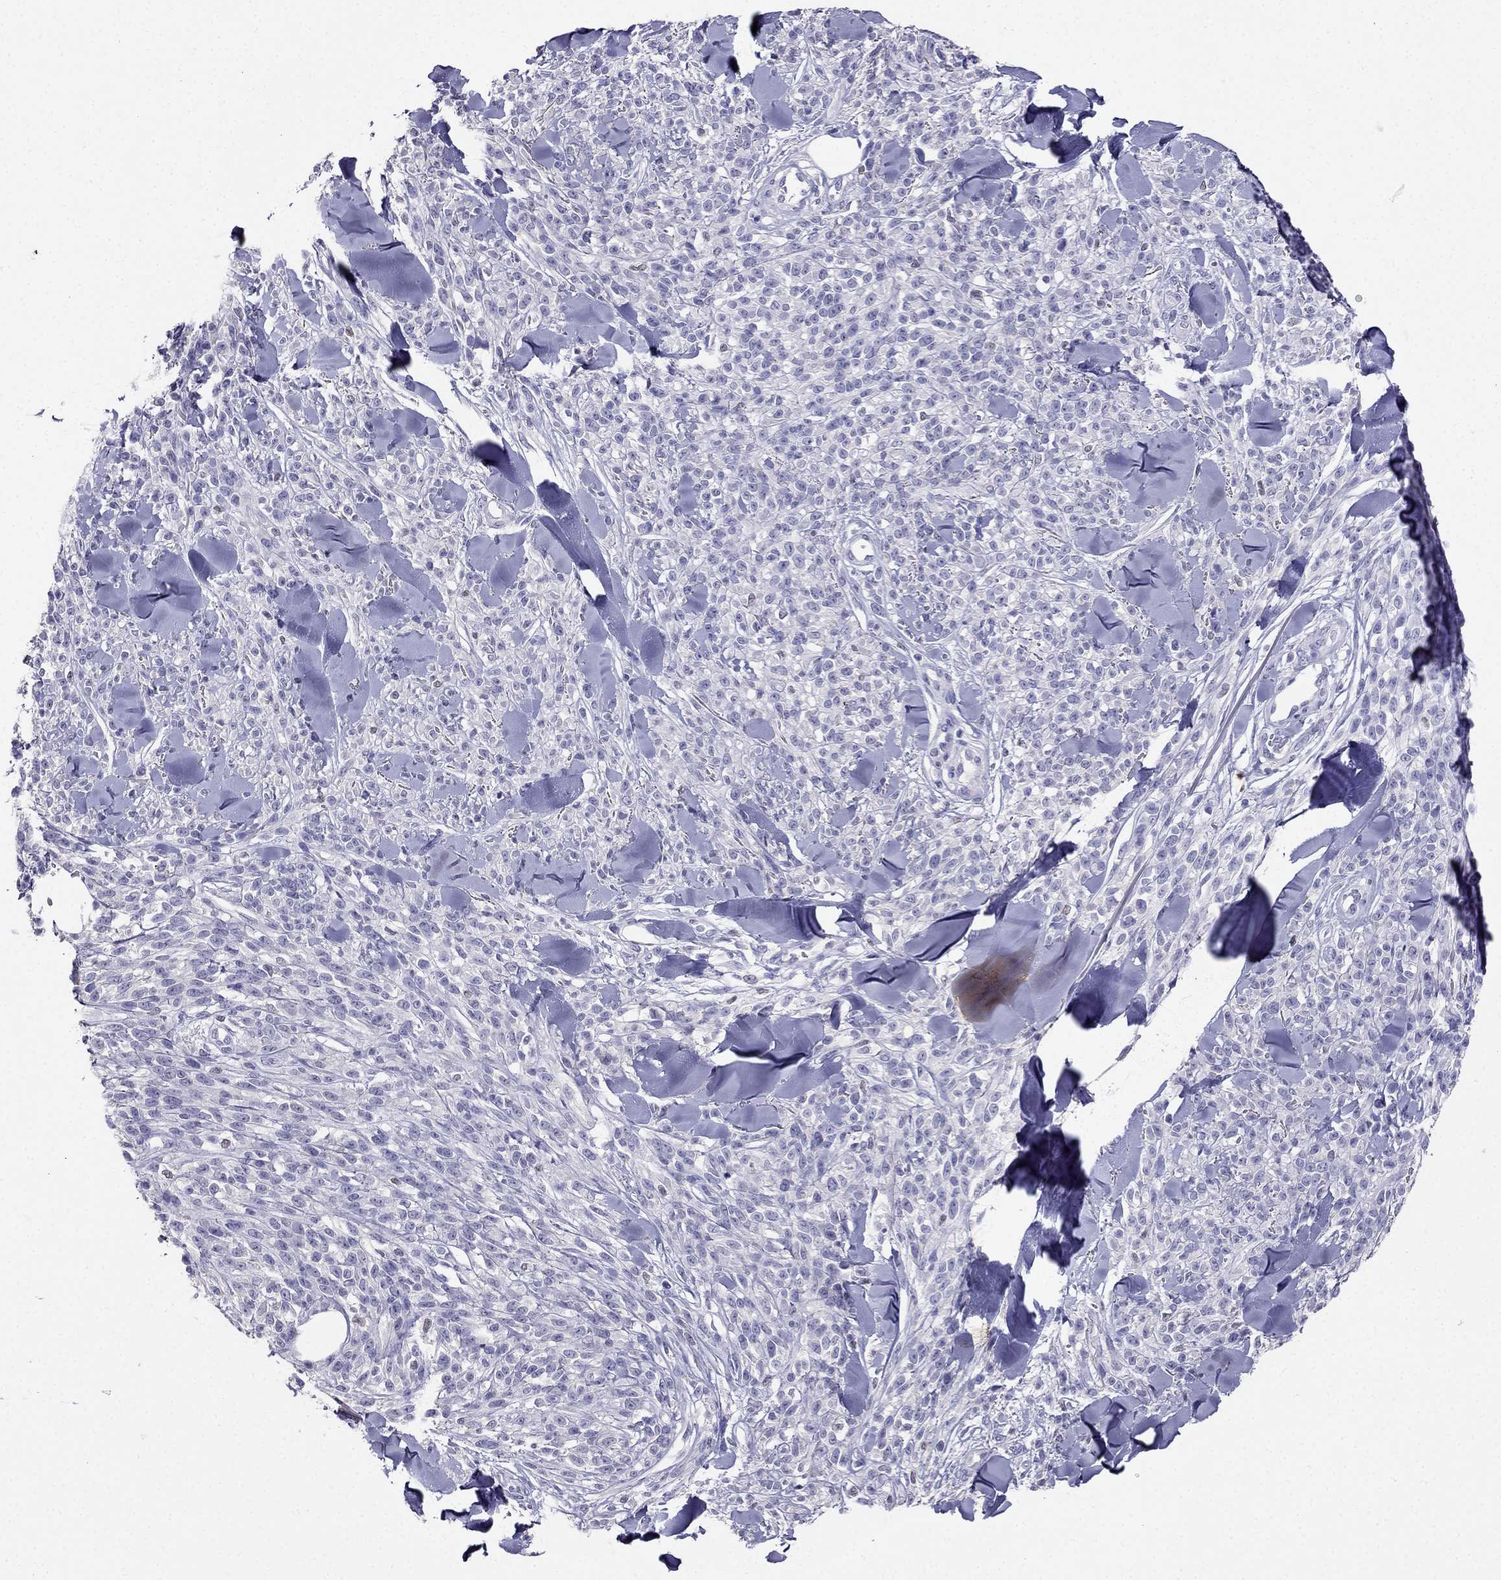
{"staining": {"intensity": "negative", "quantity": "none", "location": "none"}, "tissue": "melanoma", "cell_type": "Tumor cells", "image_type": "cancer", "snomed": [{"axis": "morphology", "description": "Malignant melanoma, NOS"}, {"axis": "topography", "description": "Skin"}, {"axis": "topography", "description": "Skin of trunk"}], "caption": "This is an immunohistochemistry (IHC) photomicrograph of melanoma. There is no expression in tumor cells.", "gene": "ARID3A", "patient": {"sex": "male", "age": 74}}